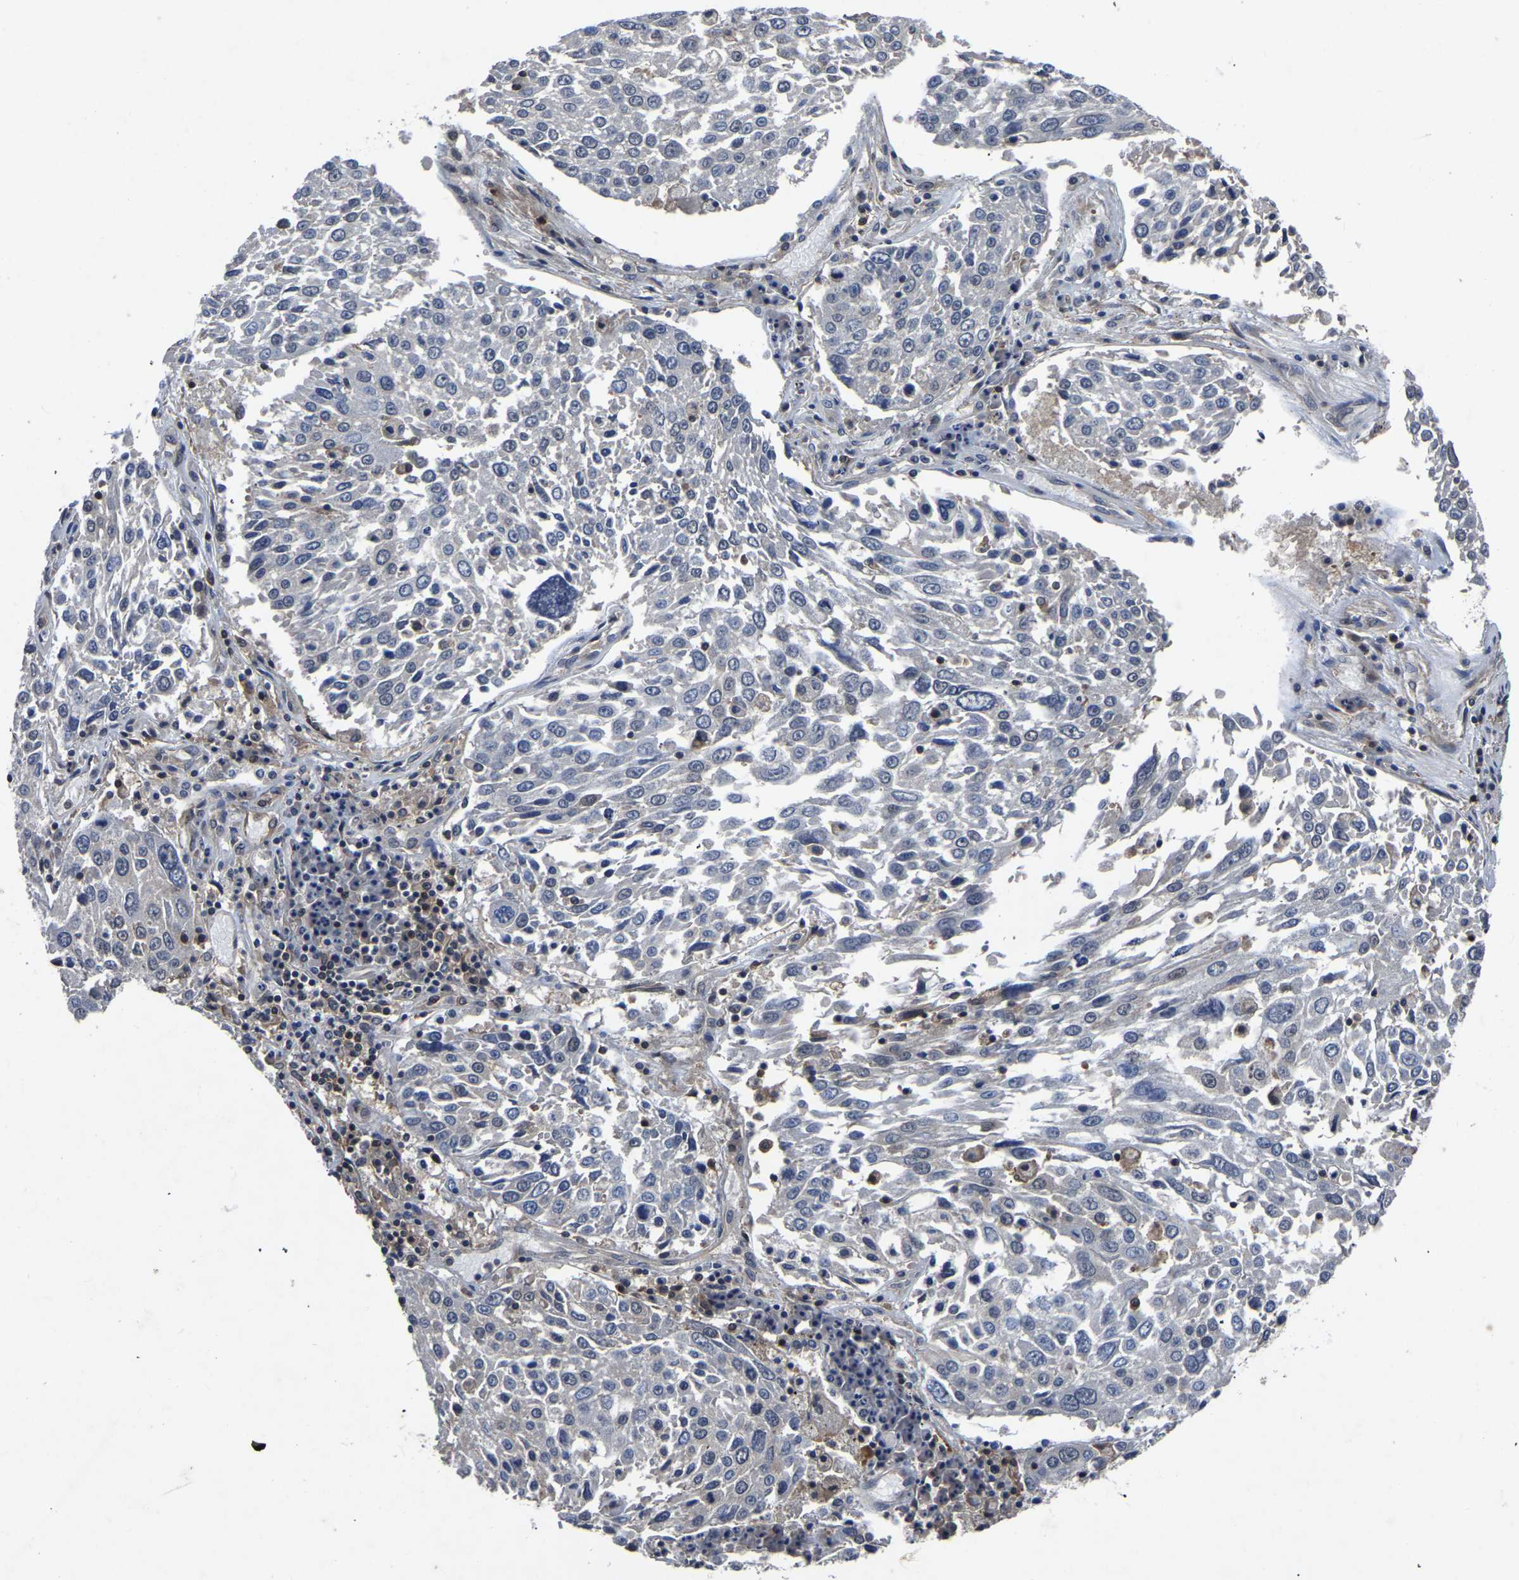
{"staining": {"intensity": "negative", "quantity": "none", "location": "none"}, "tissue": "lung cancer", "cell_type": "Tumor cells", "image_type": "cancer", "snomed": [{"axis": "morphology", "description": "Squamous cell carcinoma, NOS"}, {"axis": "topography", "description": "Lung"}], "caption": "Protein analysis of lung cancer (squamous cell carcinoma) demonstrates no significant expression in tumor cells.", "gene": "FGD5", "patient": {"sex": "male", "age": 65}}